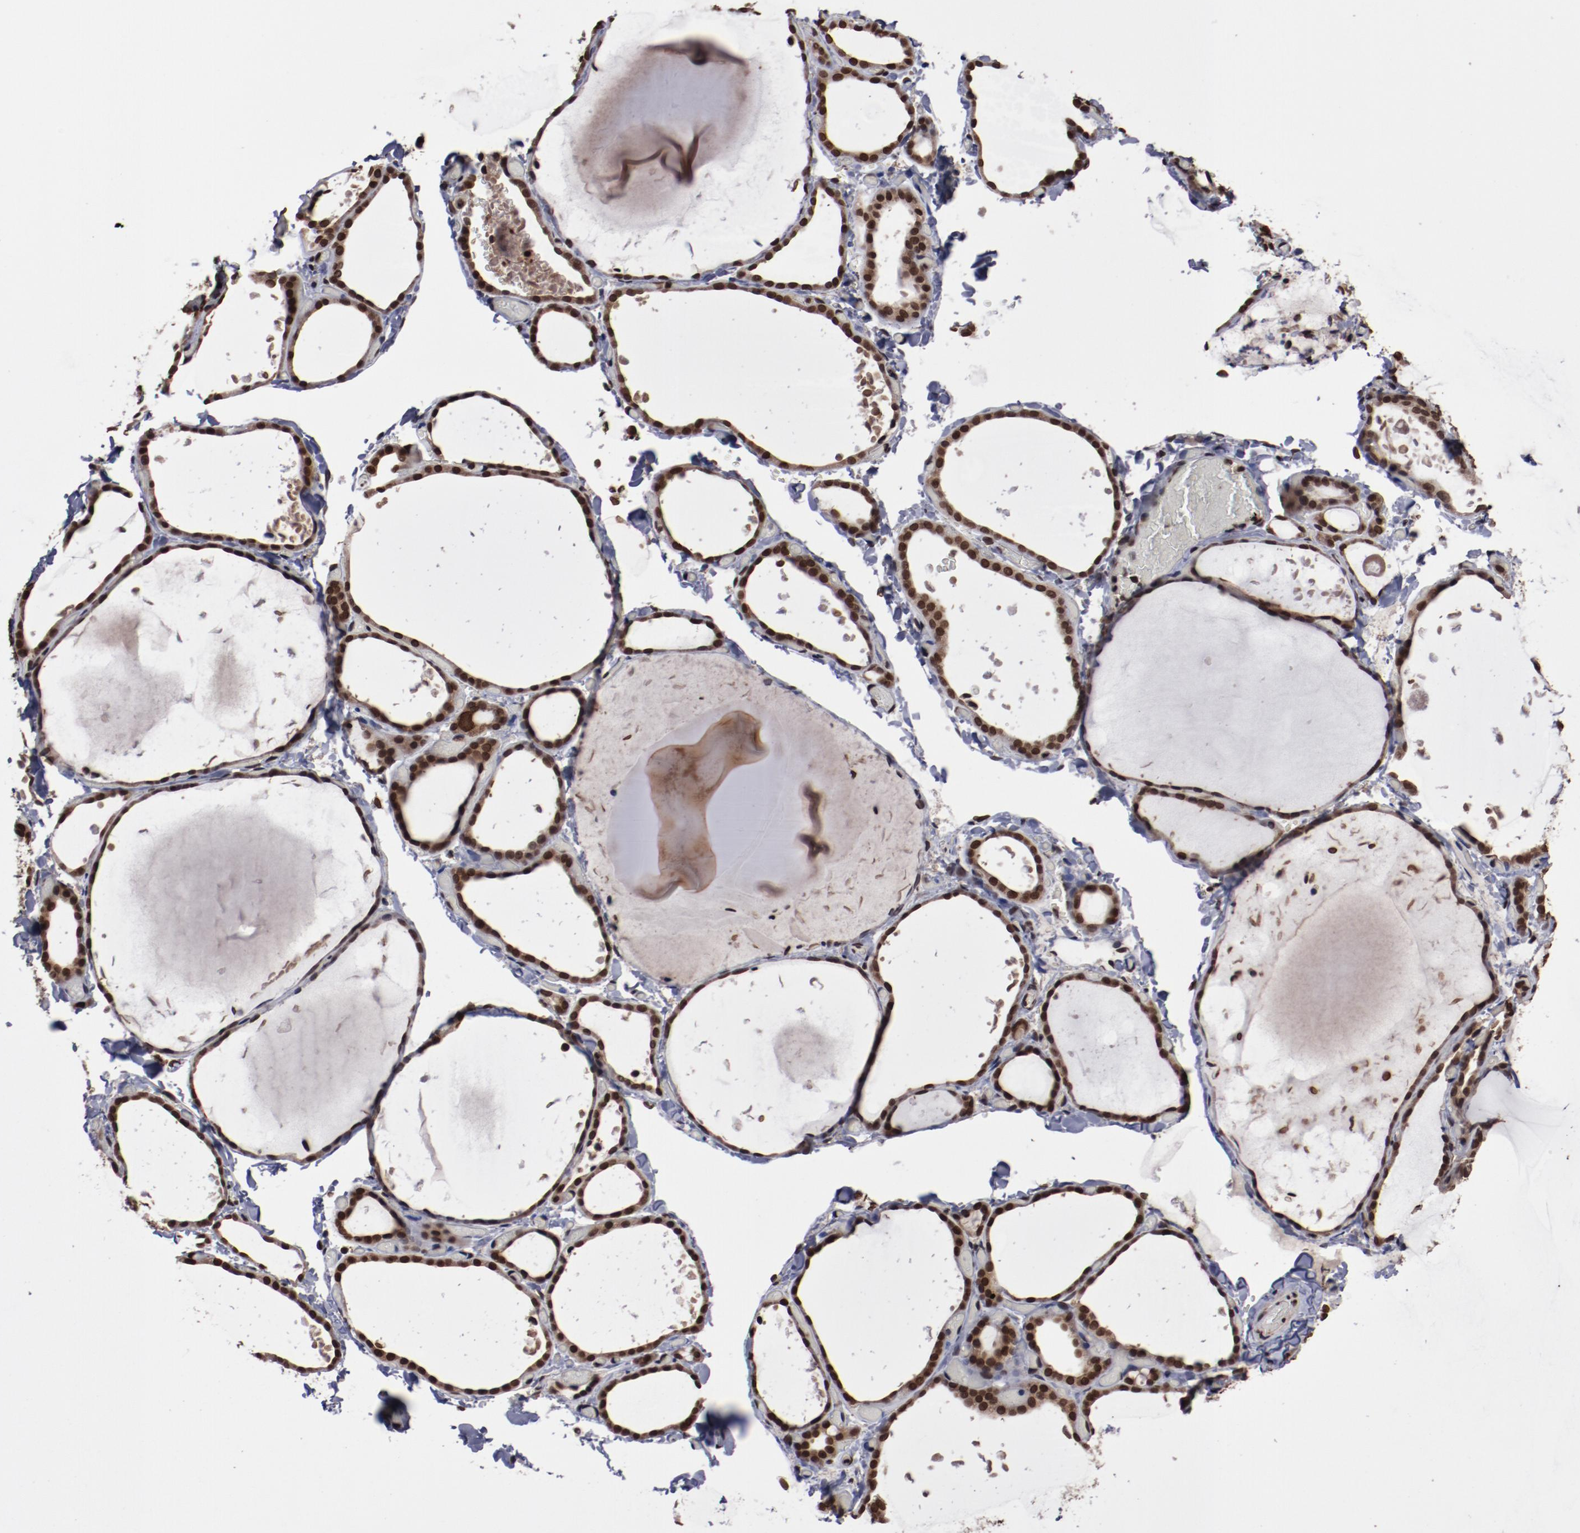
{"staining": {"intensity": "moderate", "quantity": ">75%", "location": "nuclear"}, "tissue": "thyroid gland", "cell_type": "Glandular cells", "image_type": "normal", "snomed": [{"axis": "morphology", "description": "Normal tissue, NOS"}, {"axis": "topography", "description": "Thyroid gland"}], "caption": "IHC (DAB) staining of normal human thyroid gland reveals moderate nuclear protein staining in approximately >75% of glandular cells.", "gene": "AKT1", "patient": {"sex": "female", "age": 22}}